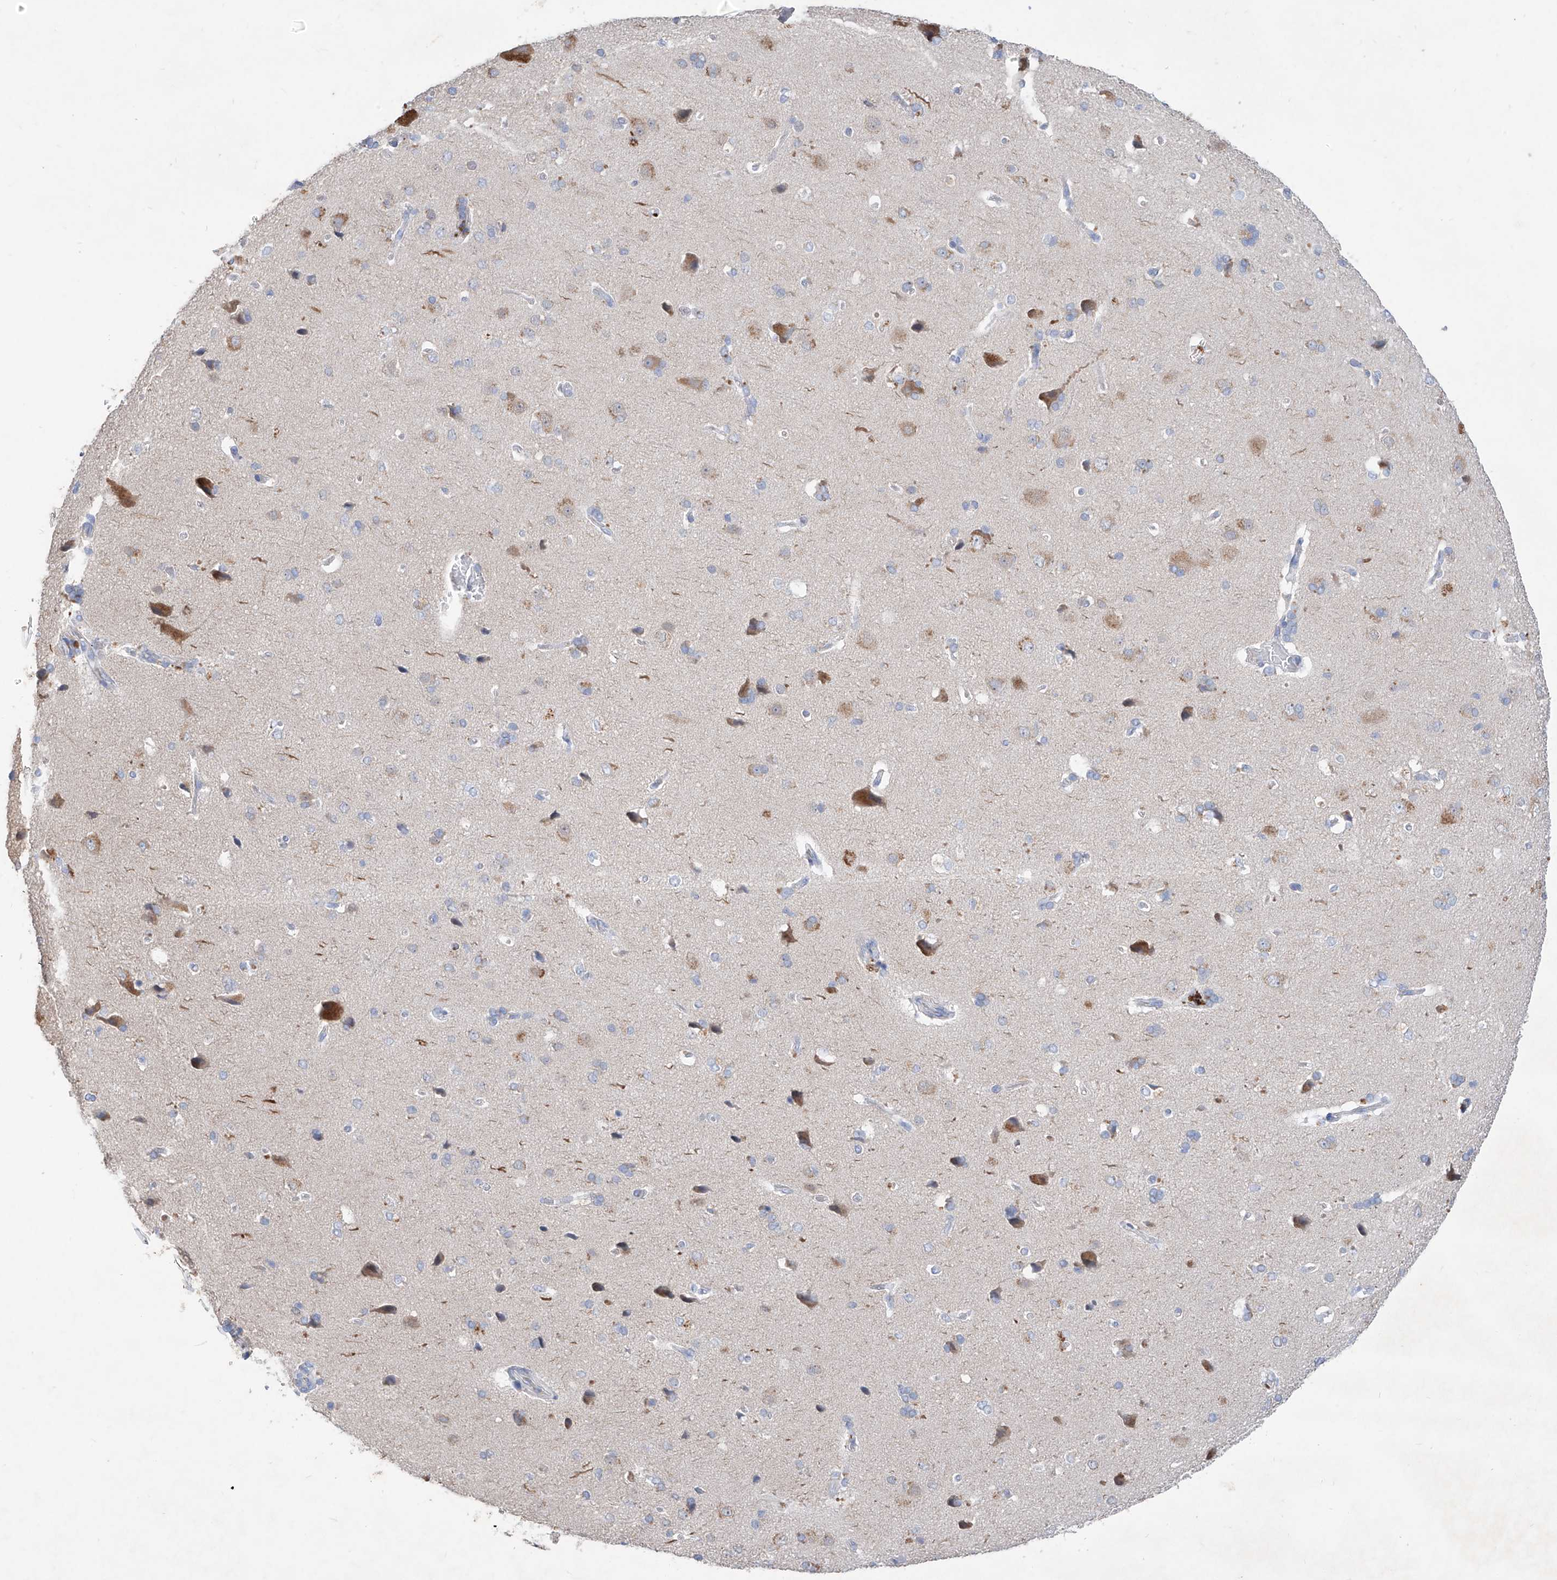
{"staining": {"intensity": "negative", "quantity": "none", "location": "none"}, "tissue": "cerebral cortex", "cell_type": "Endothelial cells", "image_type": "normal", "snomed": [{"axis": "morphology", "description": "Normal tissue, NOS"}, {"axis": "topography", "description": "Cerebral cortex"}], "caption": "Immunohistochemical staining of benign cerebral cortex shows no significant staining in endothelial cells. (DAB (3,3'-diaminobenzidine) immunohistochemistry with hematoxylin counter stain).", "gene": "ASNS", "patient": {"sex": "male", "age": 62}}